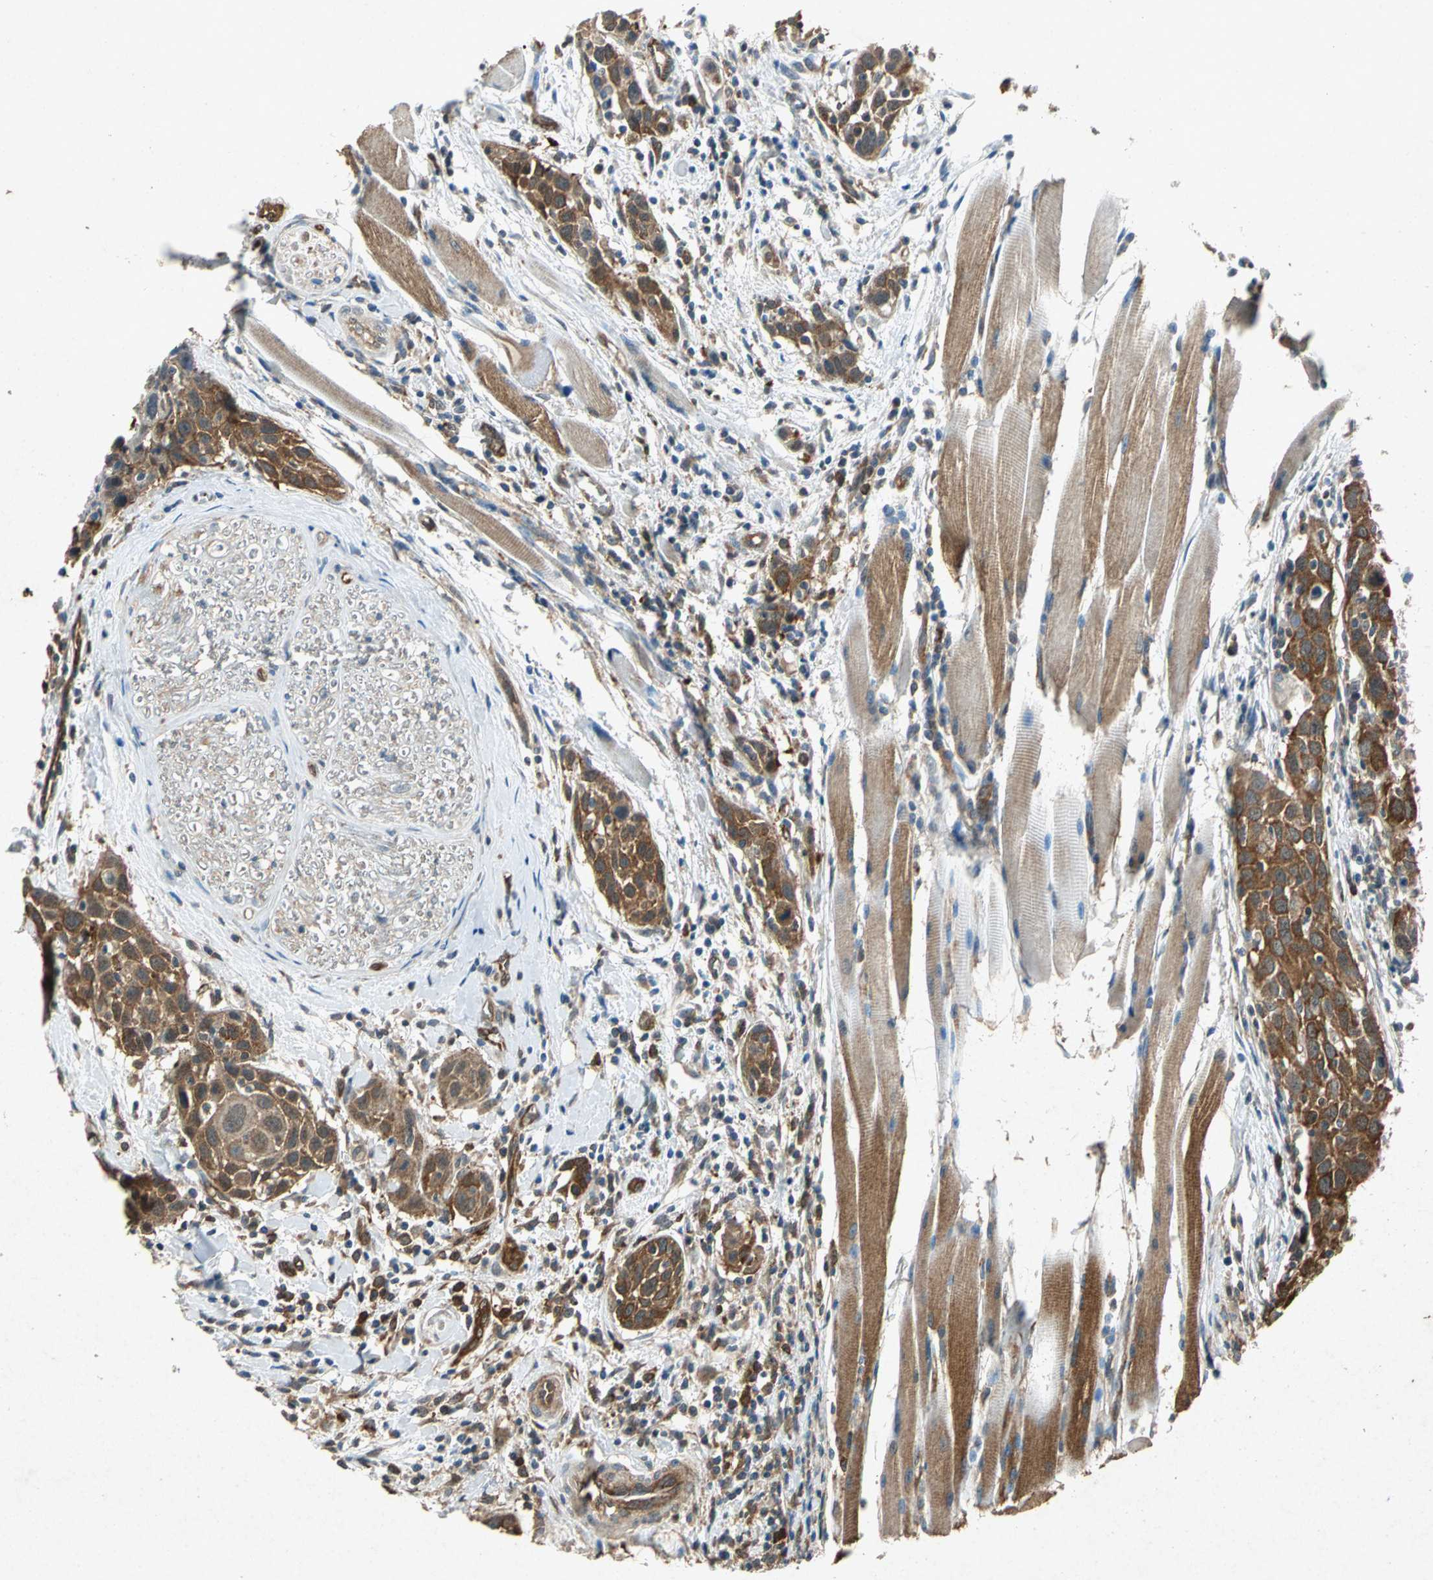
{"staining": {"intensity": "moderate", "quantity": ">75%", "location": "cytoplasmic/membranous"}, "tissue": "head and neck cancer", "cell_type": "Tumor cells", "image_type": "cancer", "snomed": [{"axis": "morphology", "description": "Normal tissue, NOS"}, {"axis": "morphology", "description": "Squamous cell carcinoma, NOS"}, {"axis": "topography", "description": "Oral tissue"}, {"axis": "topography", "description": "Head-Neck"}], "caption": "This image displays immunohistochemistry staining of human head and neck cancer (squamous cell carcinoma), with medium moderate cytoplasmic/membranous positivity in approximately >75% of tumor cells.", "gene": "HSP90AB1", "patient": {"sex": "female", "age": 50}}